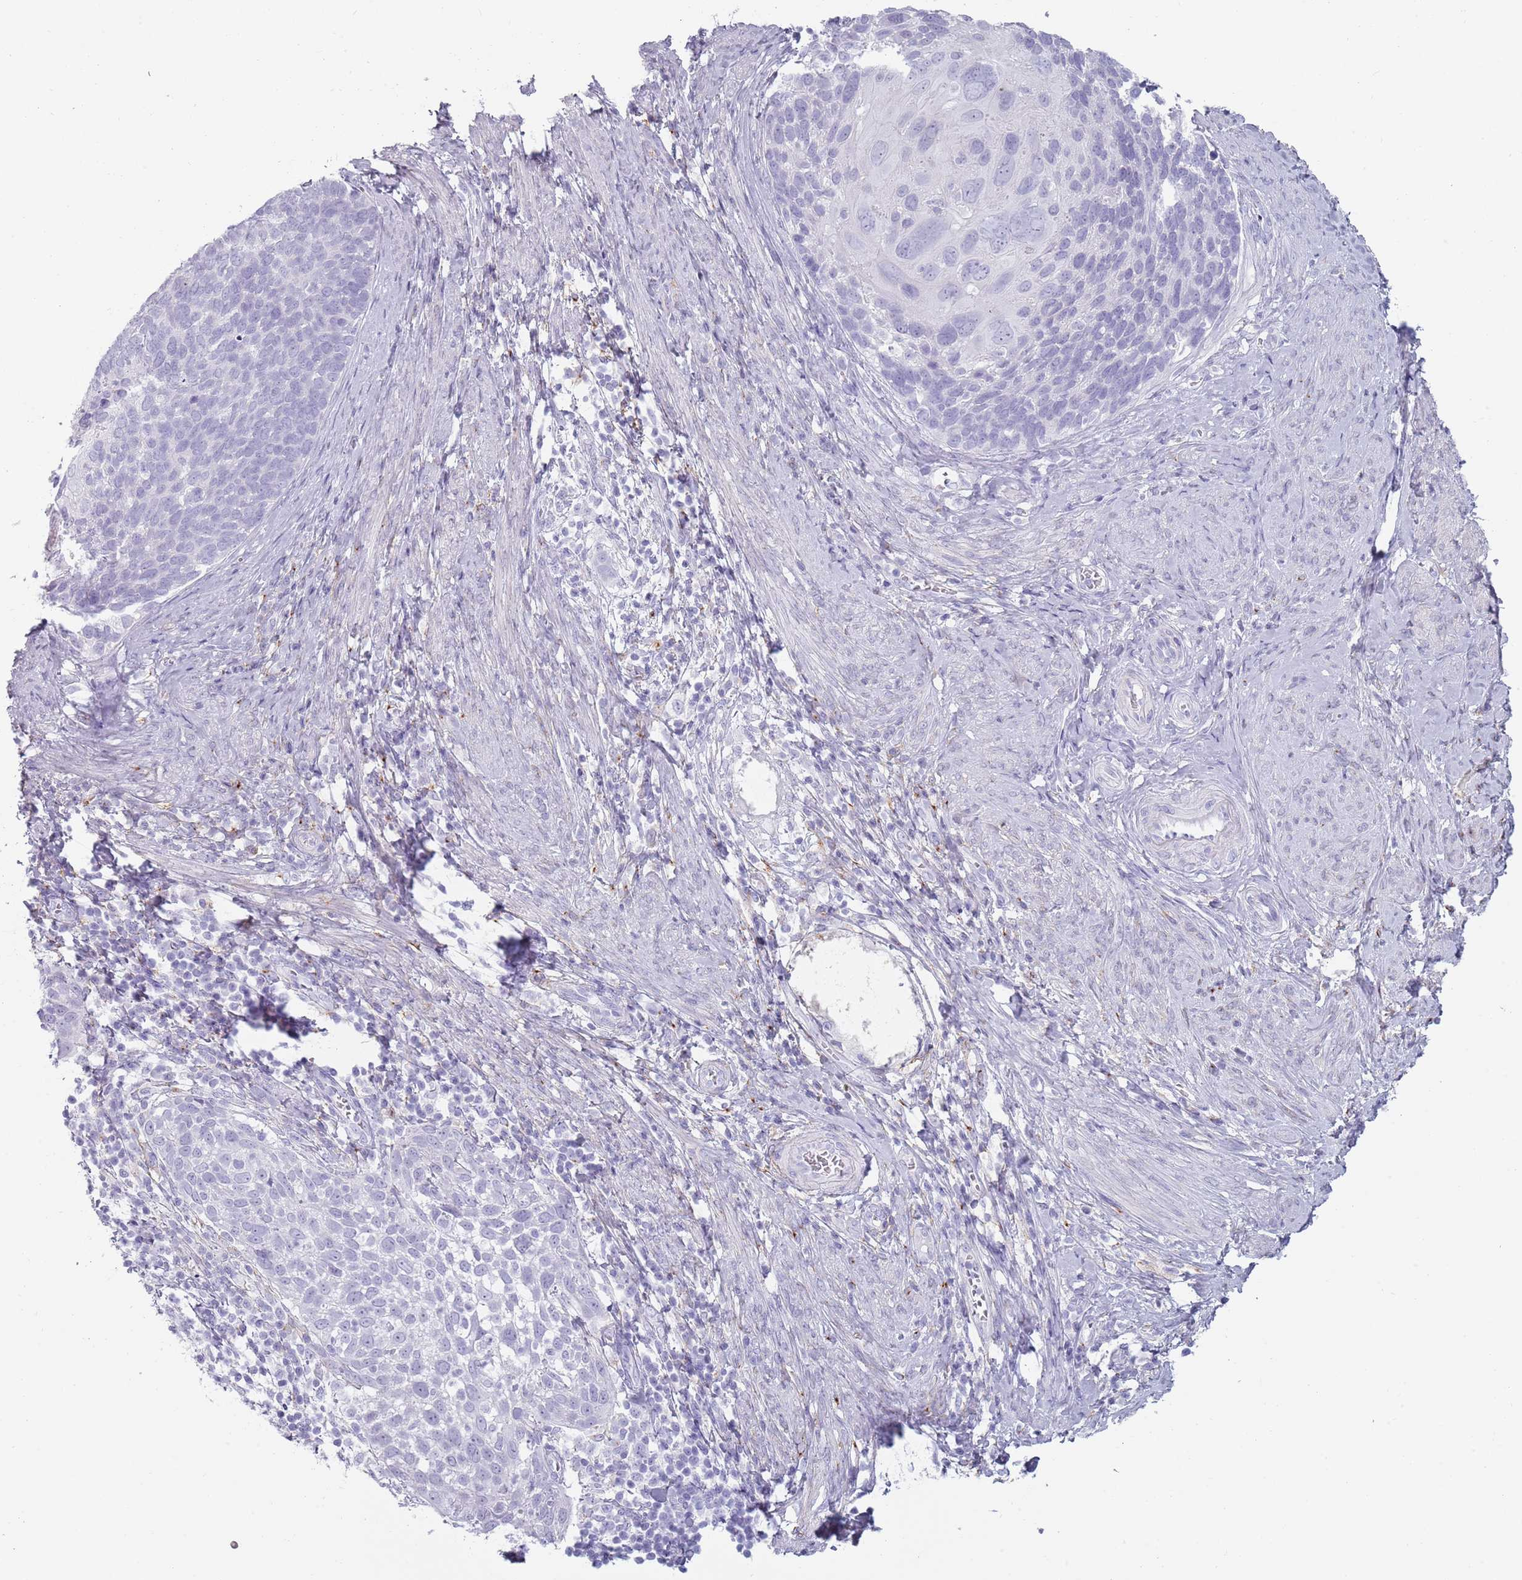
{"staining": {"intensity": "negative", "quantity": "none", "location": "none"}, "tissue": "cervical cancer", "cell_type": "Tumor cells", "image_type": "cancer", "snomed": [{"axis": "morphology", "description": "Squamous cell carcinoma, NOS"}, {"axis": "topography", "description": "Cervix"}], "caption": "This image is of squamous cell carcinoma (cervical) stained with IHC to label a protein in brown with the nuclei are counter-stained blue. There is no positivity in tumor cells.", "gene": "COLEC12", "patient": {"sex": "female", "age": 80}}